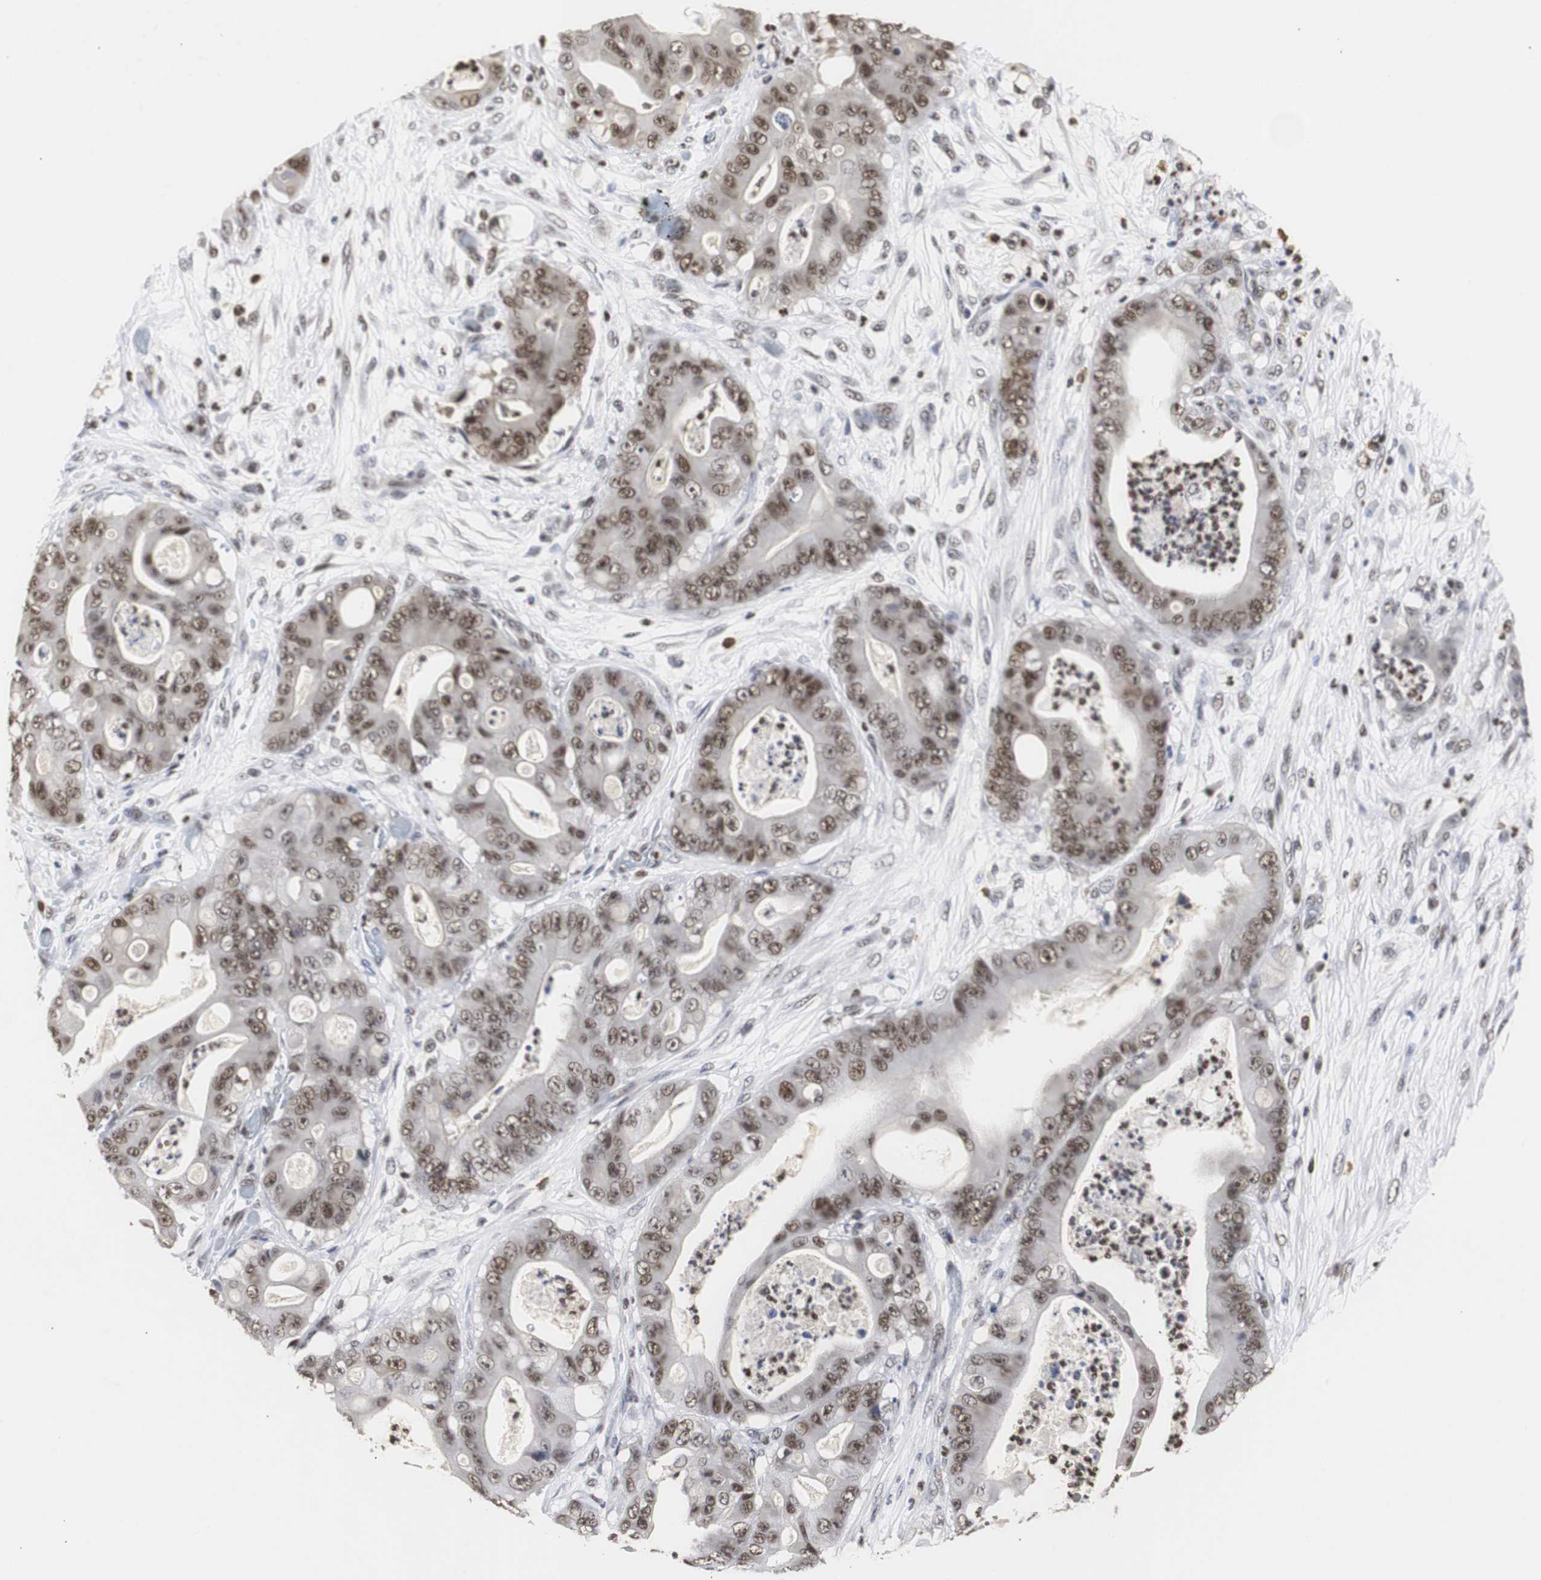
{"staining": {"intensity": "moderate", "quantity": ">75%", "location": "nuclear"}, "tissue": "stomach cancer", "cell_type": "Tumor cells", "image_type": "cancer", "snomed": [{"axis": "morphology", "description": "Adenocarcinoma, NOS"}, {"axis": "topography", "description": "Stomach"}], "caption": "High-magnification brightfield microscopy of stomach cancer (adenocarcinoma) stained with DAB (brown) and counterstained with hematoxylin (blue). tumor cells exhibit moderate nuclear positivity is seen in about>75% of cells.", "gene": "ZFC3H1", "patient": {"sex": "female", "age": 73}}